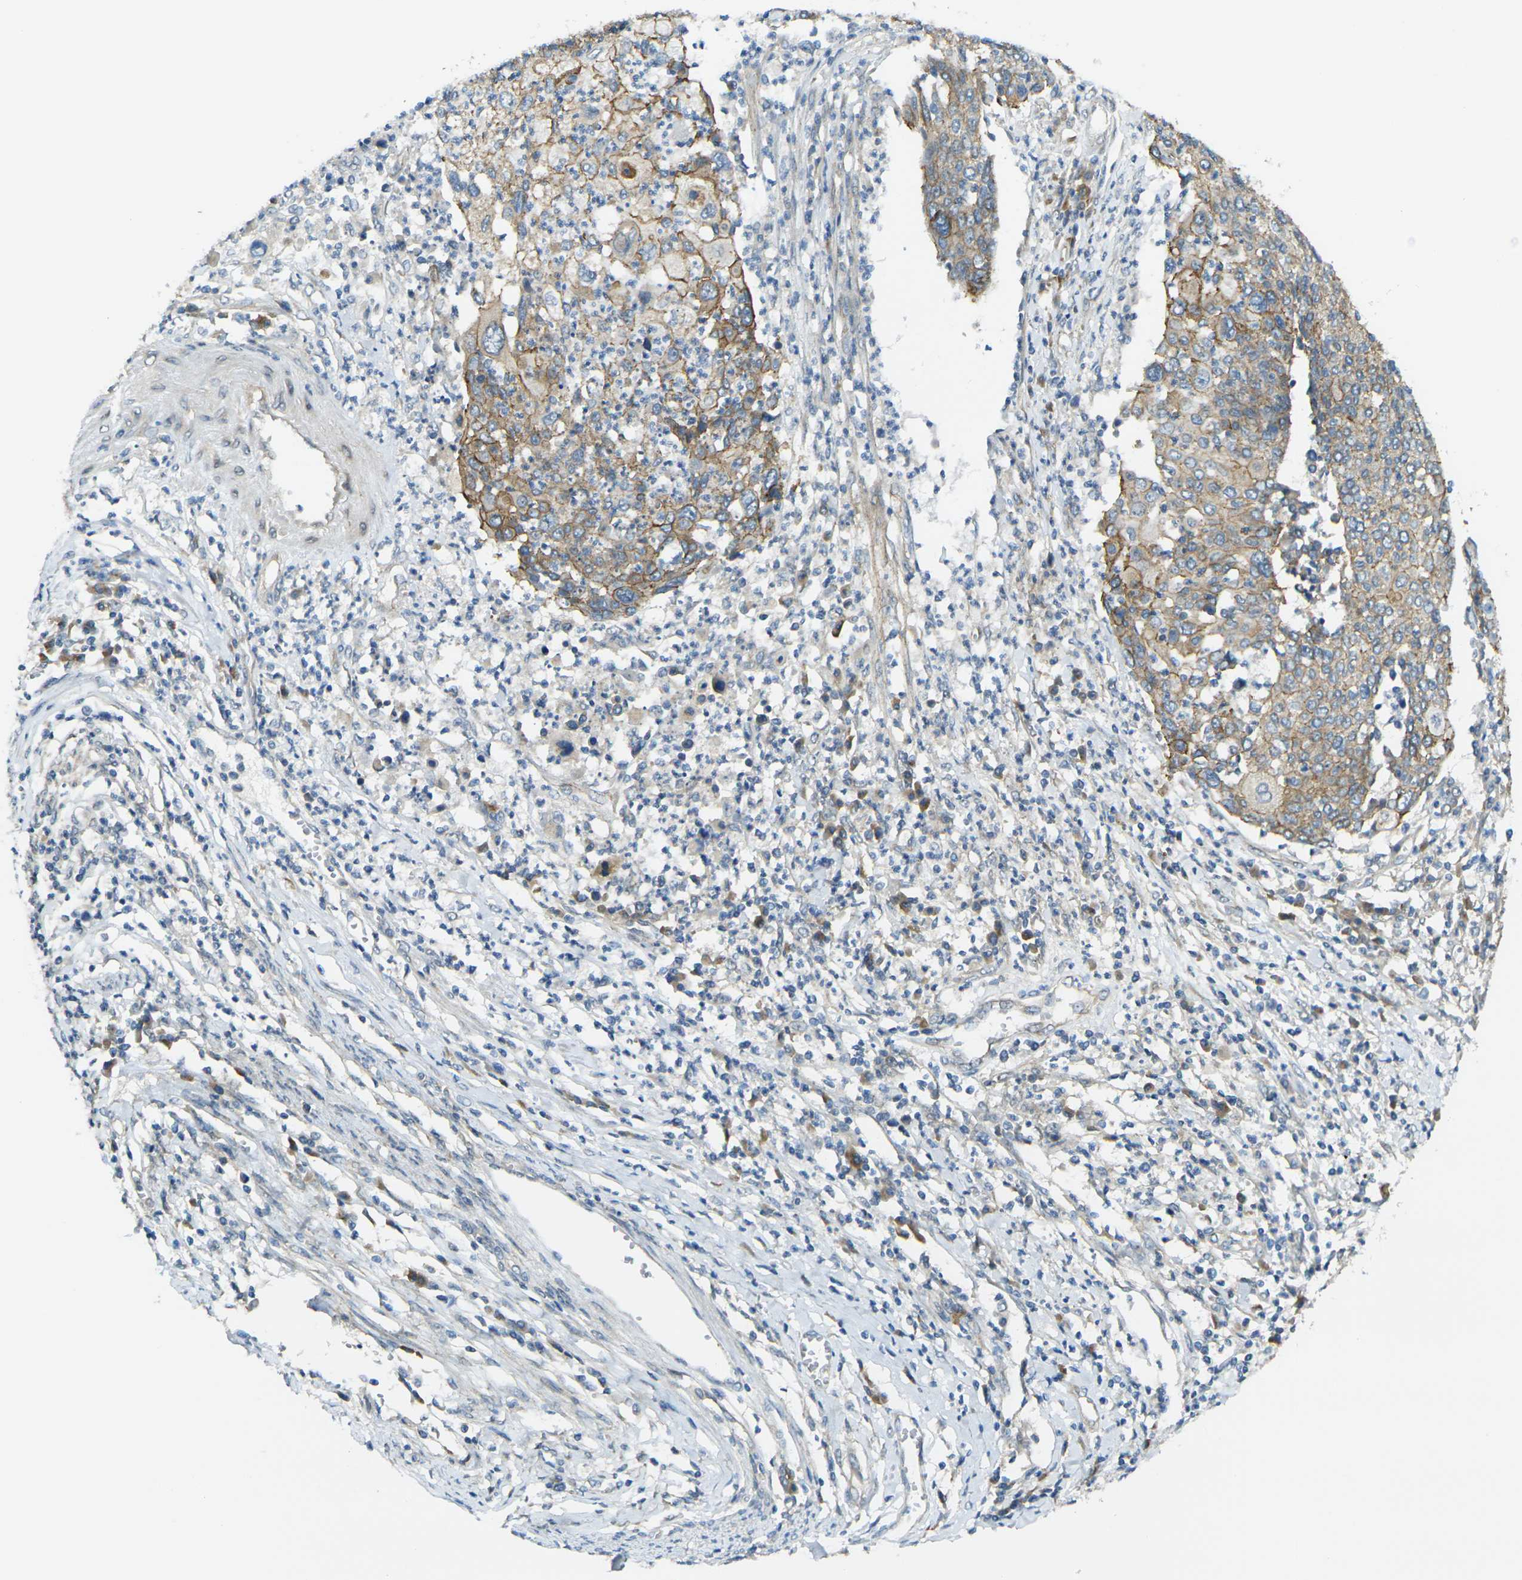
{"staining": {"intensity": "weak", "quantity": "25%-75%", "location": "cytoplasmic/membranous"}, "tissue": "cervical cancer", "cell_type": "Tumor cells", "image_type": "cancer", "snomed": [{"axis": "morphology", "description": "Squamous cell carcinoma, NOS"}, {"axis": "topography", "description": "Cervix"}], "caption": "Cervical cancer tissue demonstrates weak cytoplasmic/membranous staining in approximately 25%-75% of tumor cells, visualized by immunohistochemistry. Using DAB (brown) and hematoxylin (blue) stains, captured at high magnification using brightfield microscopy.", "gene": "RHBDD1", "patient": {"sex": "female", "age": 40}}